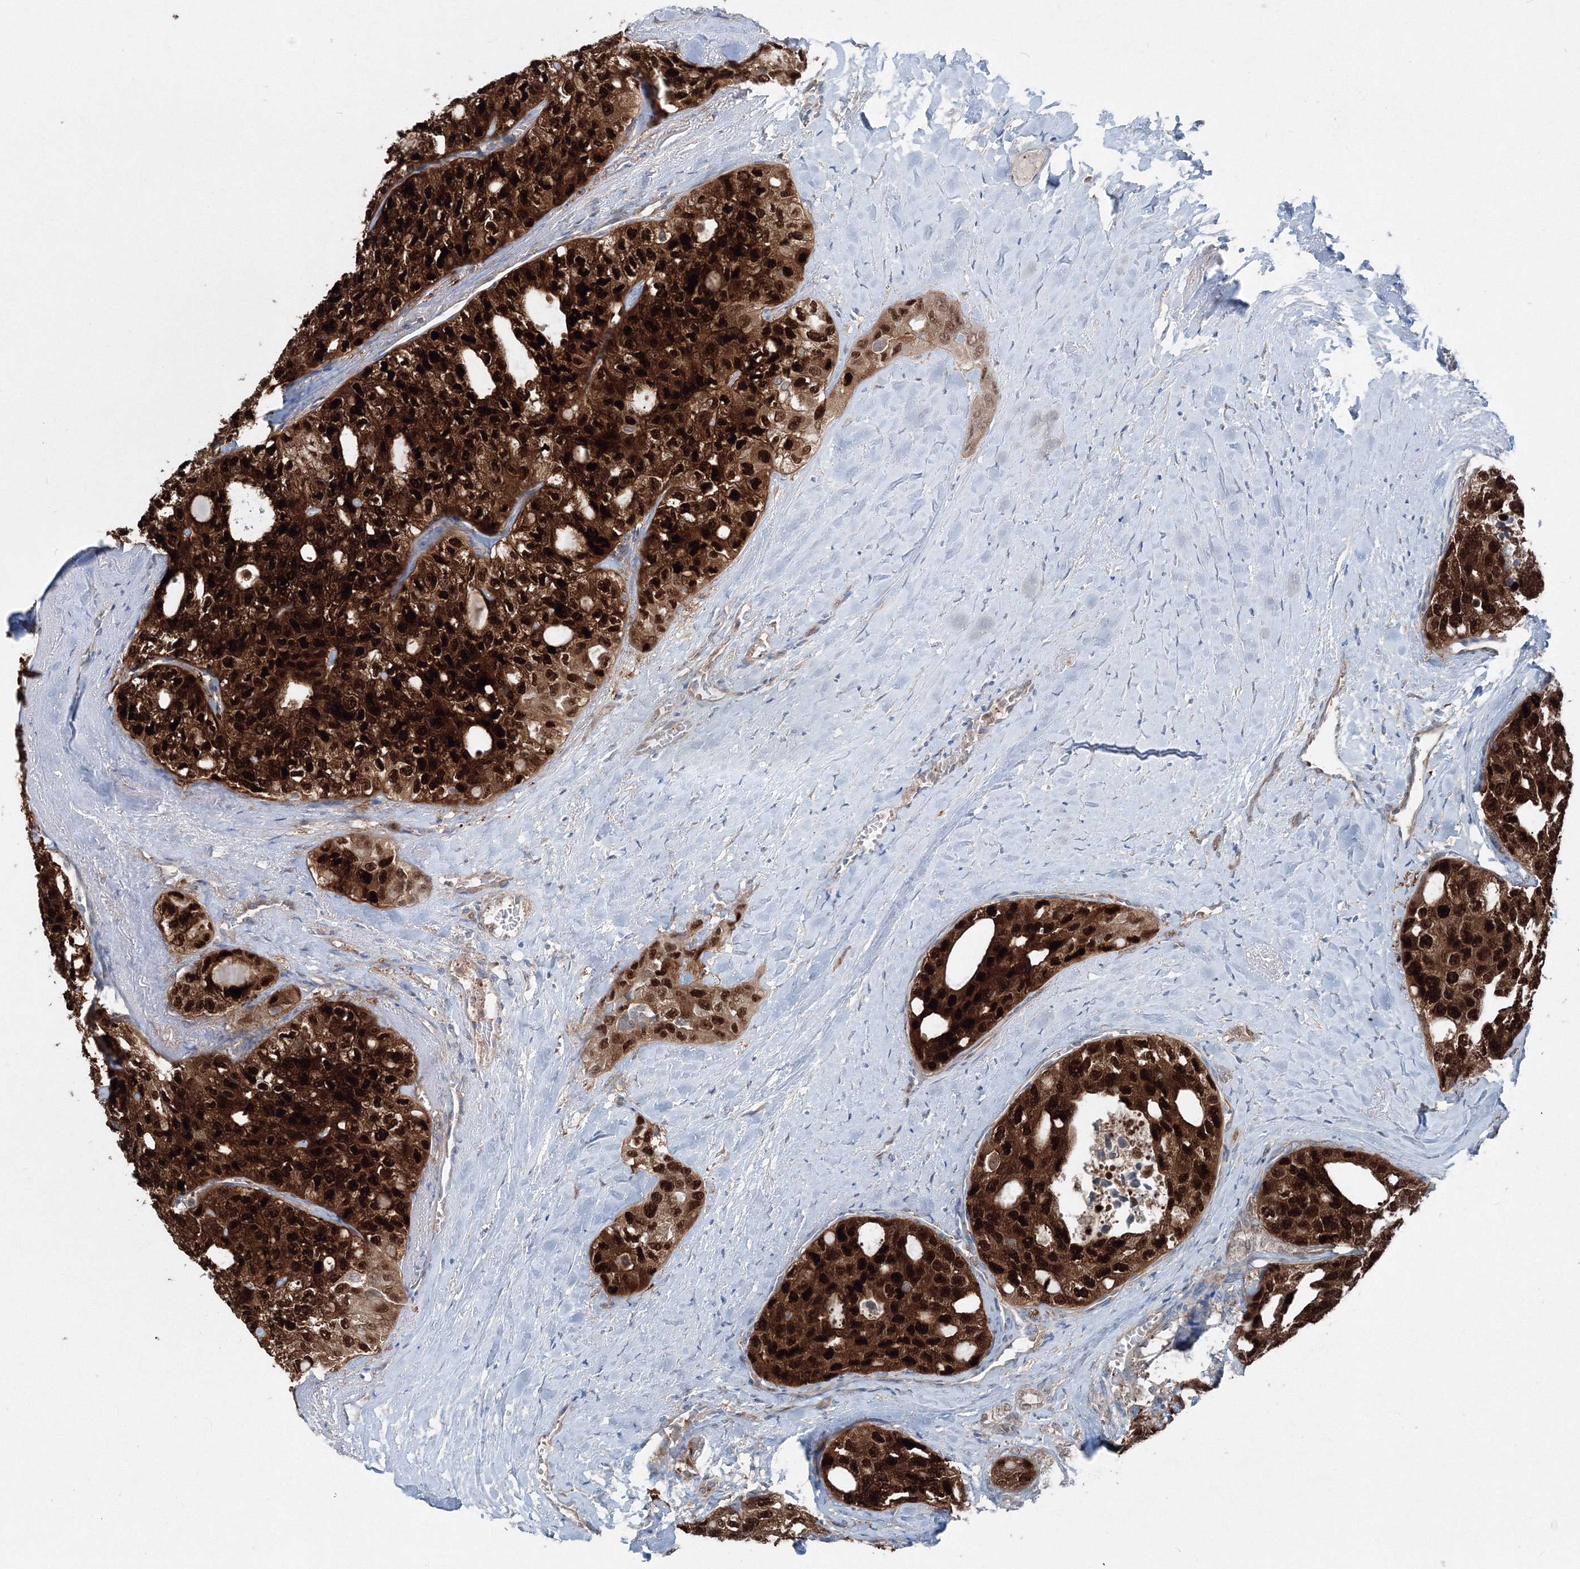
{"staining": {"intensity": "strong", "quantity": ">75%", "location": "cytoplasmic/membranous,nuclear"}, "tissue": "thyroid cancer", "cell_type": "Tumor cells", "image_type": "cancer", "snomed": [{"axis": "morphology", "description": "Follicular adenoma carcinoma, NOS"}, {"axis": "topography", "description": "Thyroid gland"}], "caption": "Thyroid cancer (follicular adenoma carcinoma) stained with immunohistochemistry (IHC) displays strong cytoplasmic/membranous and nuclear staining in about >75% of tumor cells.", "gene": "TPRKB", "patient": {"sex": "male", "age": 75}}